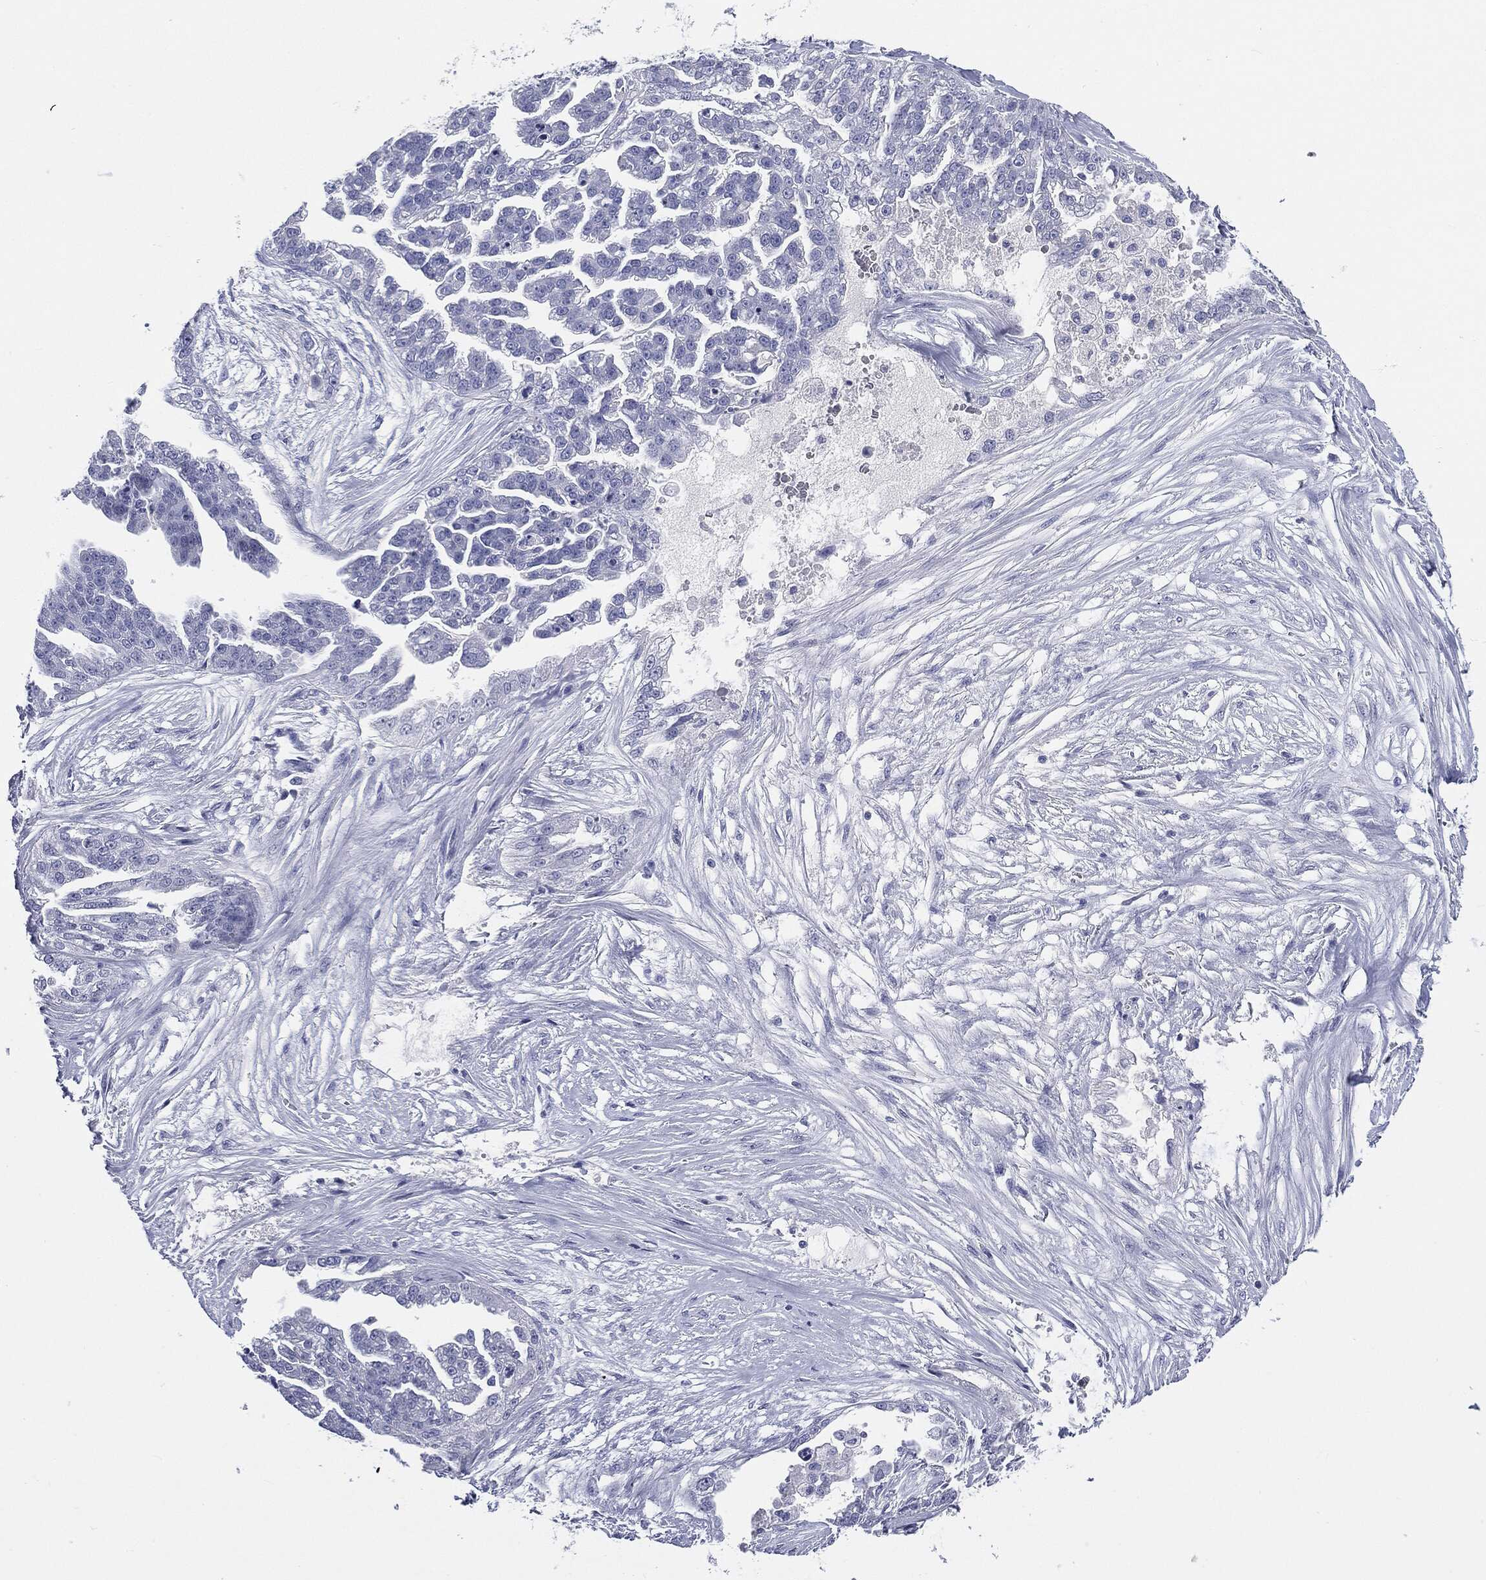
{"staining": {"intensity": "negative", "quantity": "none", "location": "none"}, "tissue": "ovarian cancer", "cell_type": "Tumor cells", "image_type": "cancer", "snomed": [{"axis": "morphology", "description": "Cystadenocarcinoma, serous, NOS"}, {"axis": "topography", "description": "Ovary"}], "caption": "The immunohistochemistry (IHC) image has no significant staining in tumor cells of serous cystadenocarcinoma (ovarian) tissue.", "gene": "CGB1", "patient": {"sex": "female", "age": 58}}